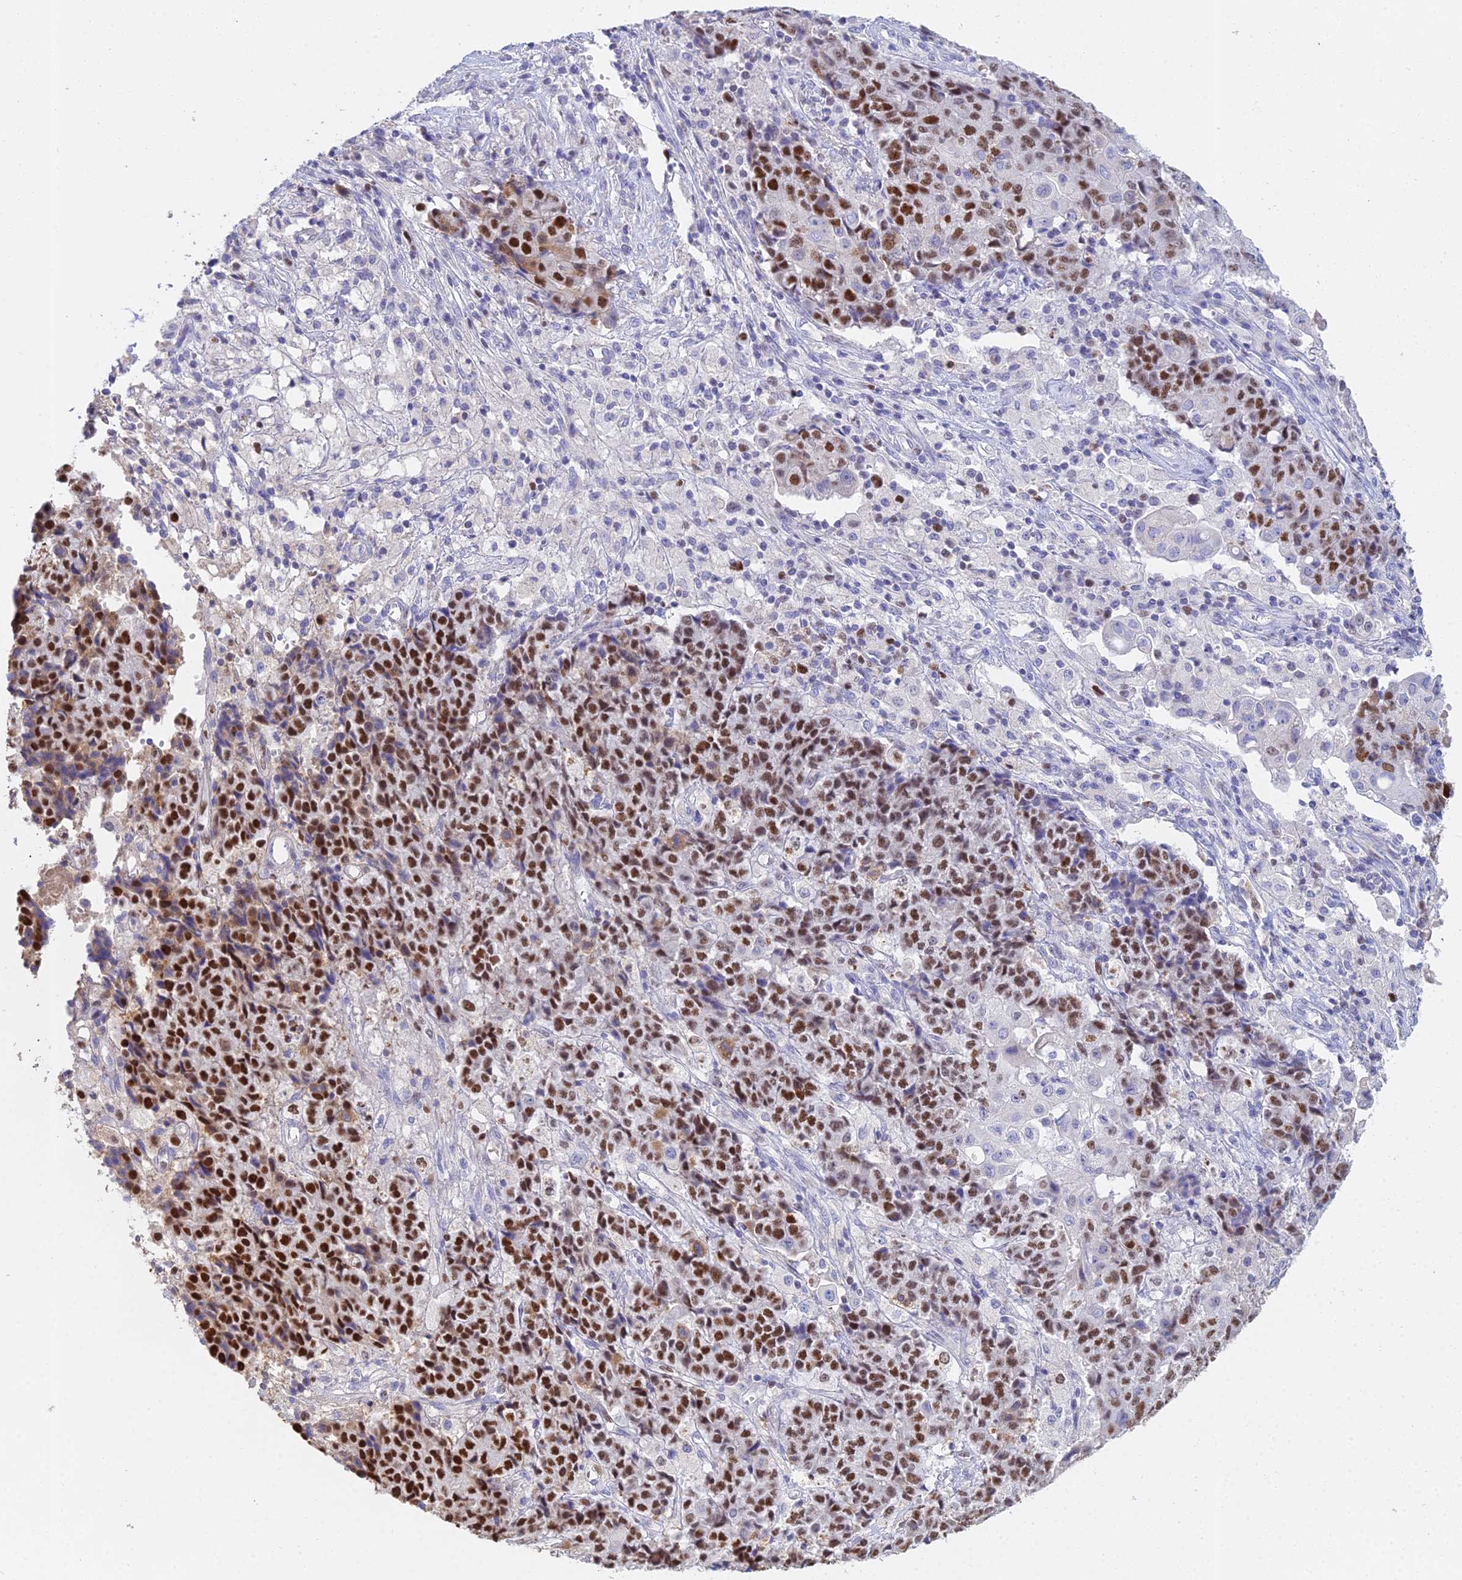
{"staining": {"intensity": "strong", "quantity": "25%-75%", "location": "nuclear"}, "tissue": "ovarian cancer", "cell_type": "Tumor cells", "image_type": "cancer", "snomed": [{"axis": "morphology", "description": "Carcinoma, endometroid"}, {"axis": "topography", "description": "Ovary"}], "caption": "A high amount of strong nuclear staining is seen in about 25%-75% of tumor cells in ovarian endometroid carcinoma tissue.", "gene": "MCM2", "patient": {"sex": "female", "age": 42}}